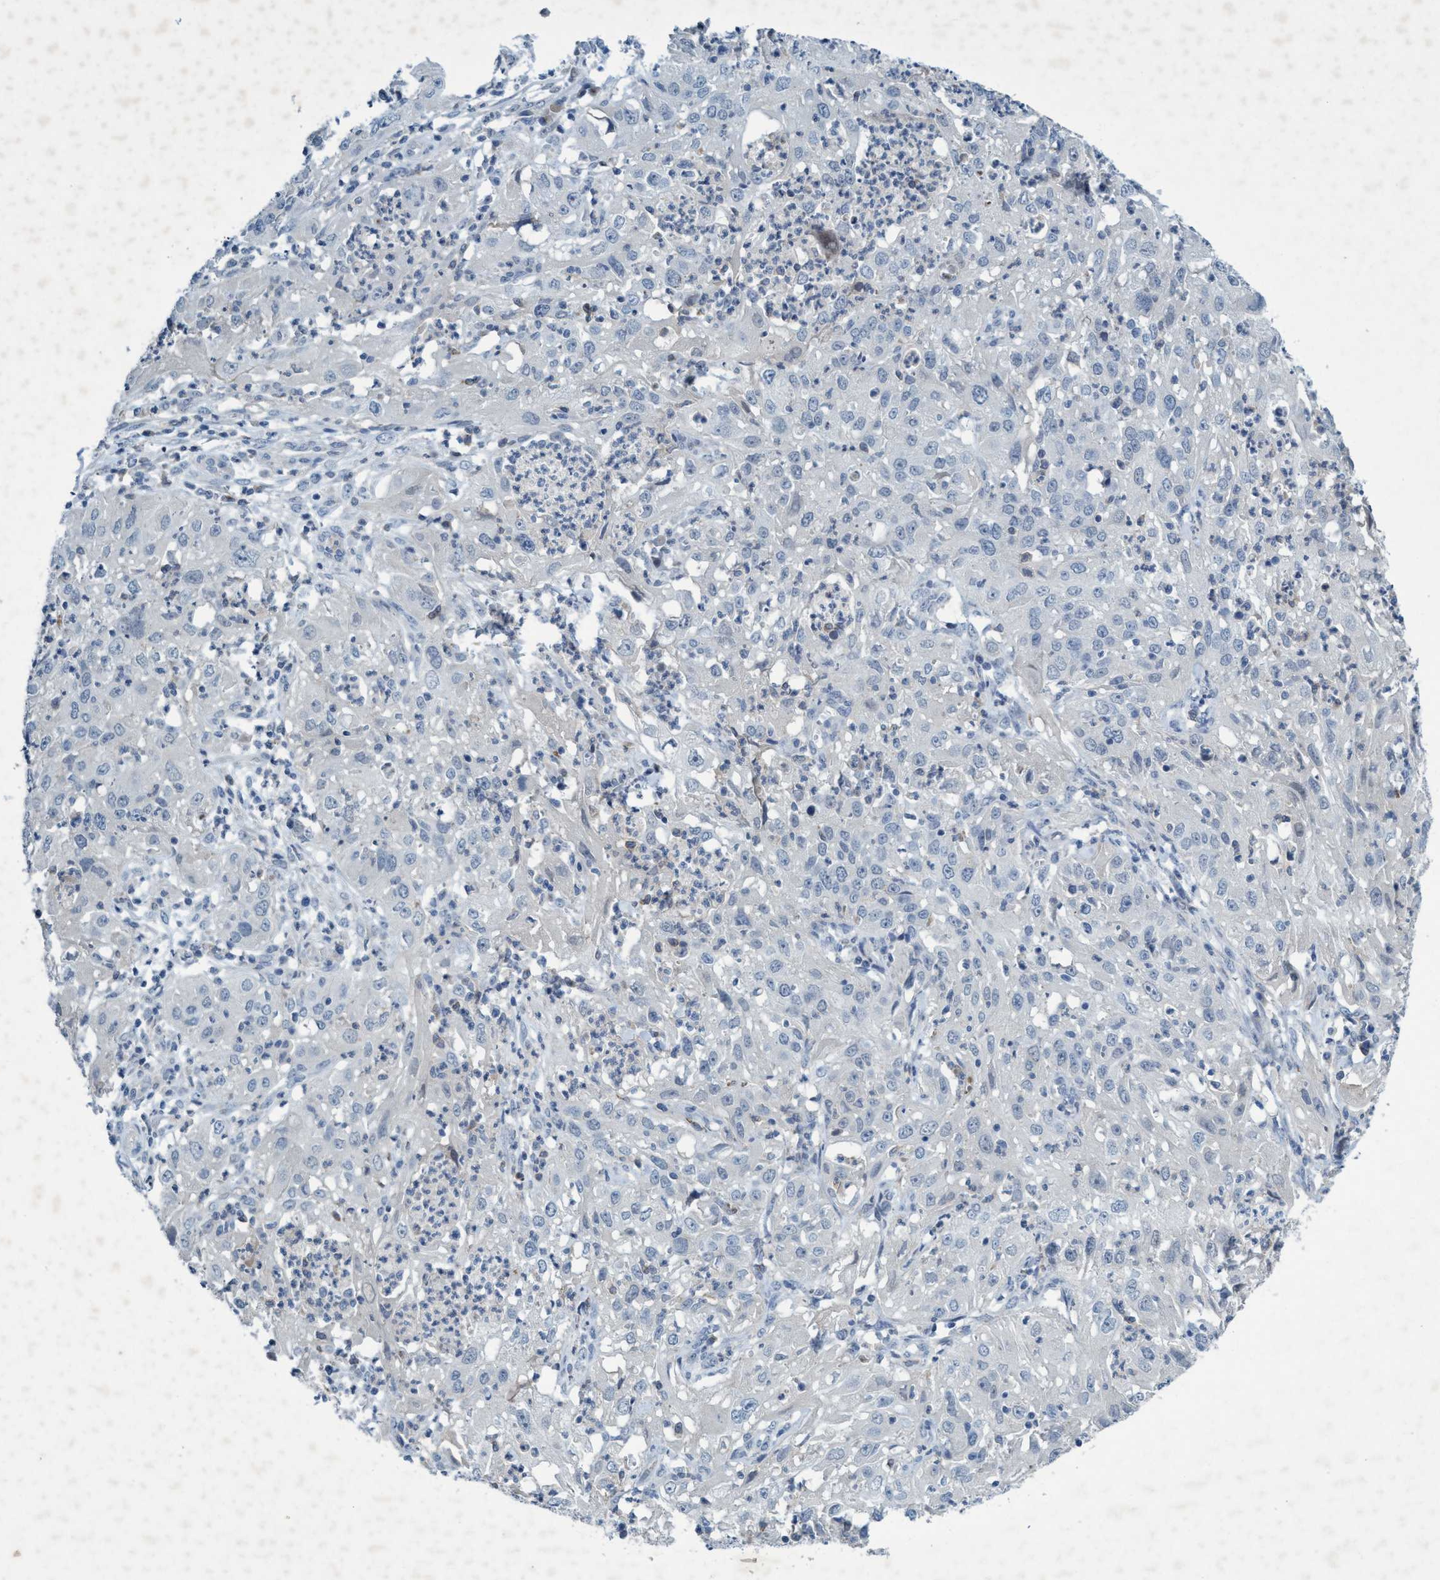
{"staining": {"intensity": "negative", "quantity": "none", "location": "none"}, "tissue": "cervical cancer", "cell_type": "Tumor cells", "image_type": "cancer", "snomed": [{"axis": "morphology", "description": "Squamous cell carcinoma, NOS"}, {"axis": "topography", "description": "Cervix"}], "caption": "DAB immunohistochemical staining of cervical squamous cell carcinoma reveals no significant expression in tumor cells.", "gene": "RNF208", "patient": {"sex": "female", "age": 32}}